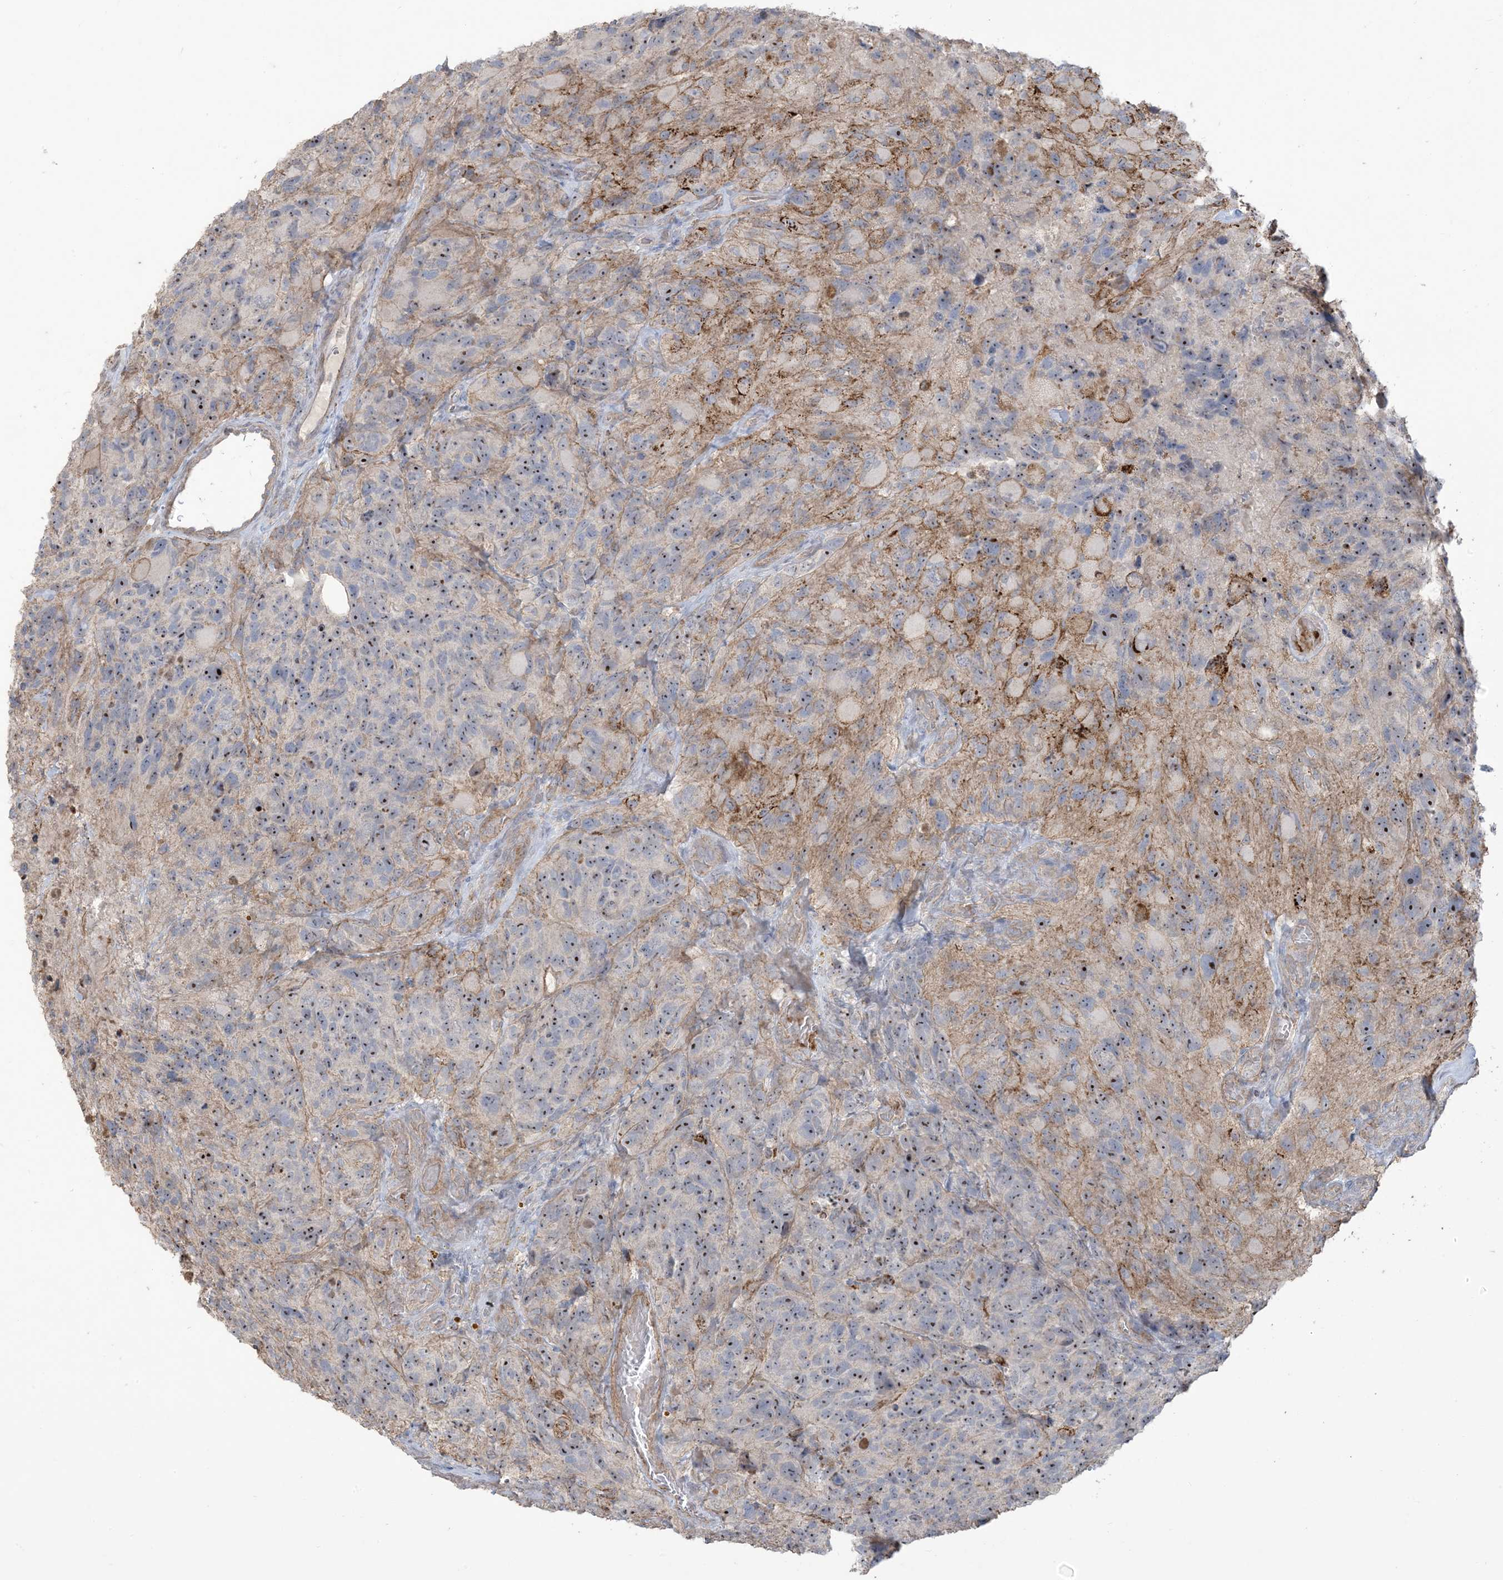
{"staining": {"intensity": "moderate", "quantity": "25%-75%", "location": "nuclear"}, "tissue": "glioma", "cell_type": "Tumor cells", "image_type": "cancer", "snomed": [{"axis": "morphology", "description": "Glioma, malignant, High grade"}, {"axis": "topography", "description": "Brain"}], "caption": "This histopathology image displays glioma stained with immunohistochemistry (IHC) to label a protein in brown. The nuclear of tumor cells show moderate positivity for the protein. Nuclei are counter-stained blue.", "gene": "KLHL18", "patient": {"sex": "male", "age": 69}}